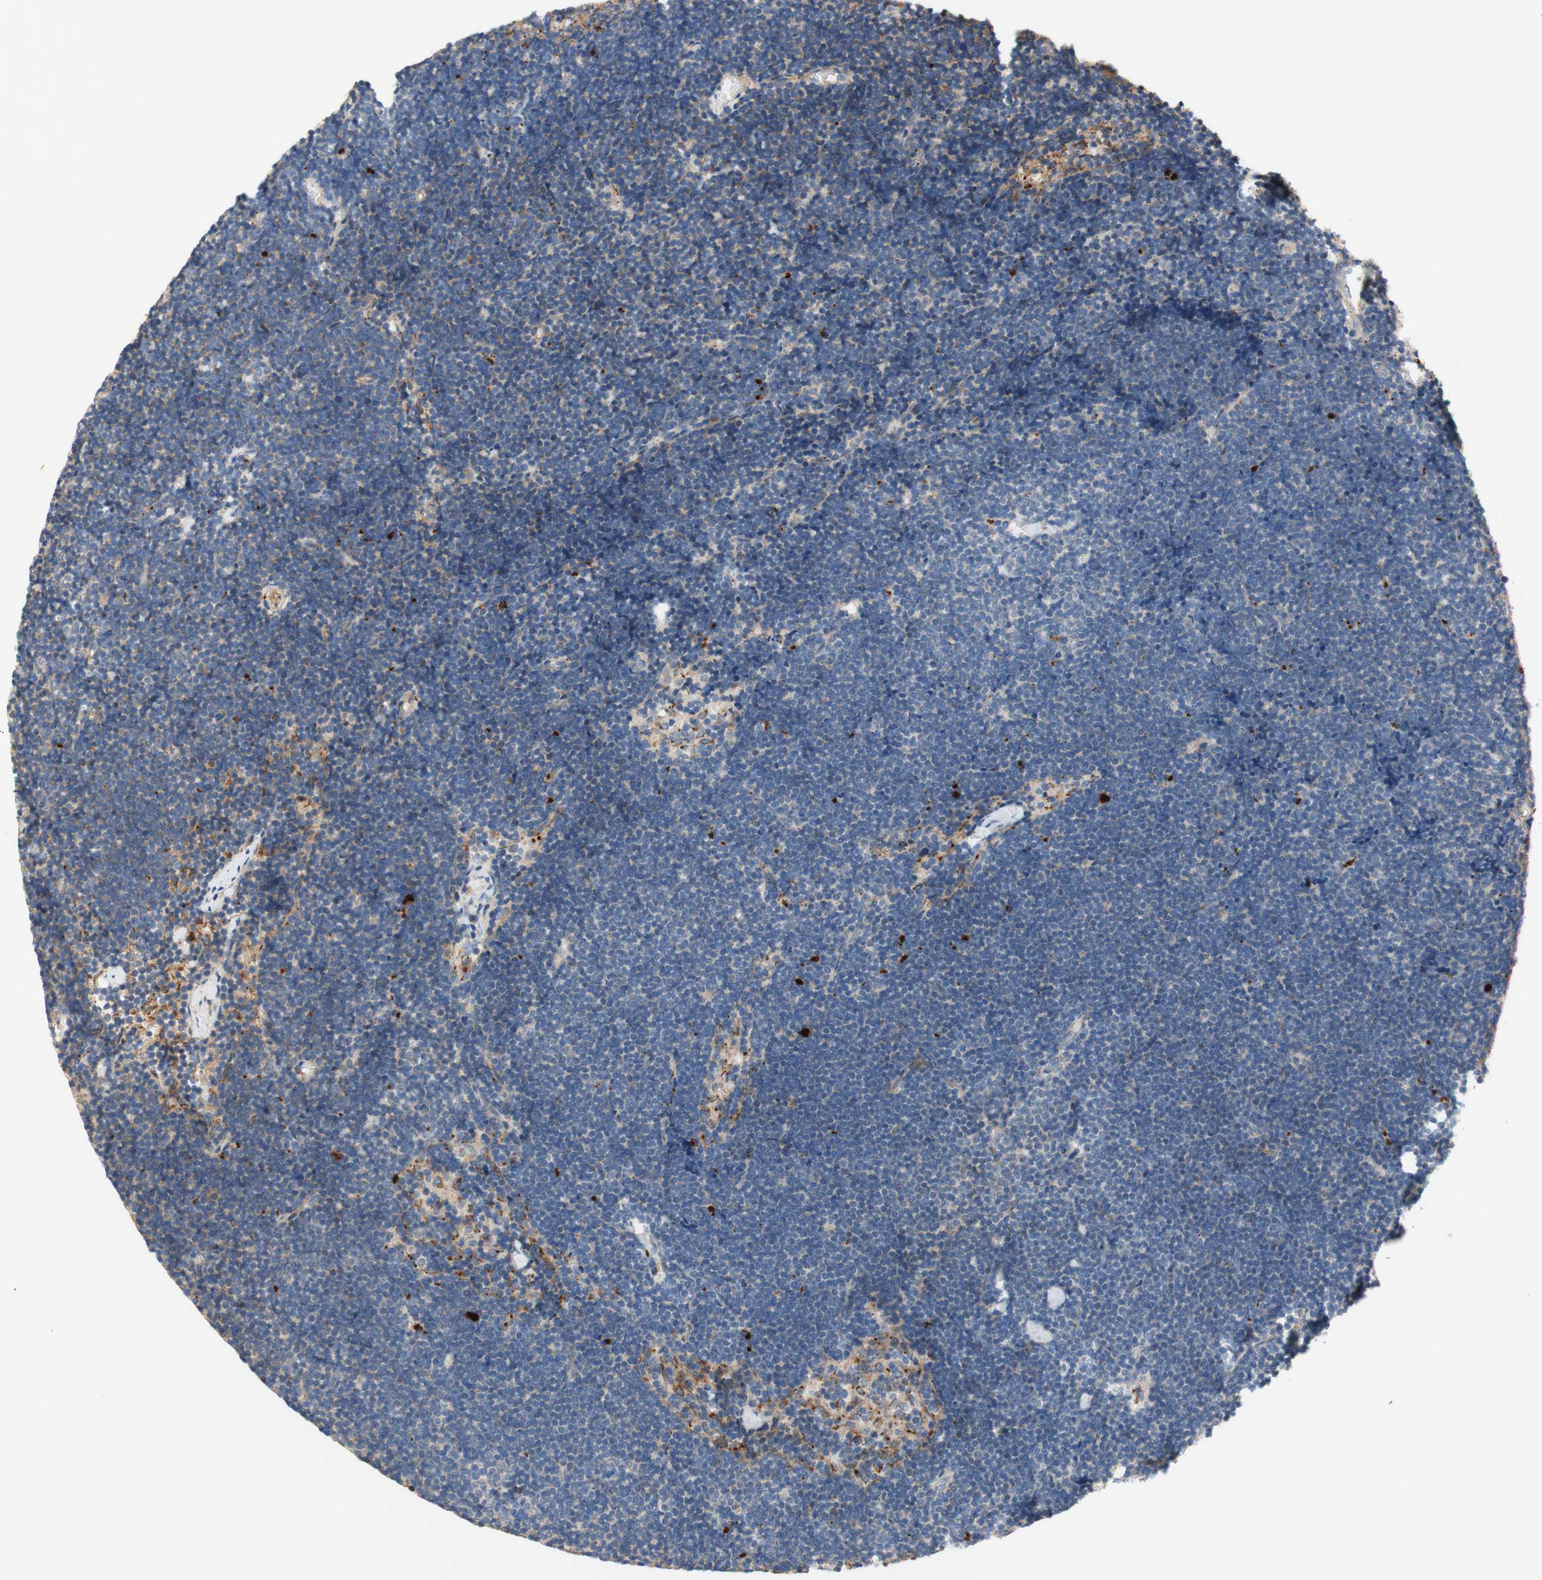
{"staining": {"intensity": "moderate", "quantity": "<25%", "location": "cytoplasmic/membranous"}, "tissue": "lymph node", "cell_type": "Germinal center cells", "image_type": "normal", "snomed": [{"axis": "morphology", "description": "Normal tissue, NOS"}, {"axis": "topography", "description": "Lymph node"}], "caption": "An image of lymph node stained for a protein exhibits moderate cytoplasmic/membranous brown staining in germinal center cells. (brown staining indicates protein expression, while blue staining denotes nuclei).", "gene": "PTPN21", "patient": {"sex": "male", "age": 63}}